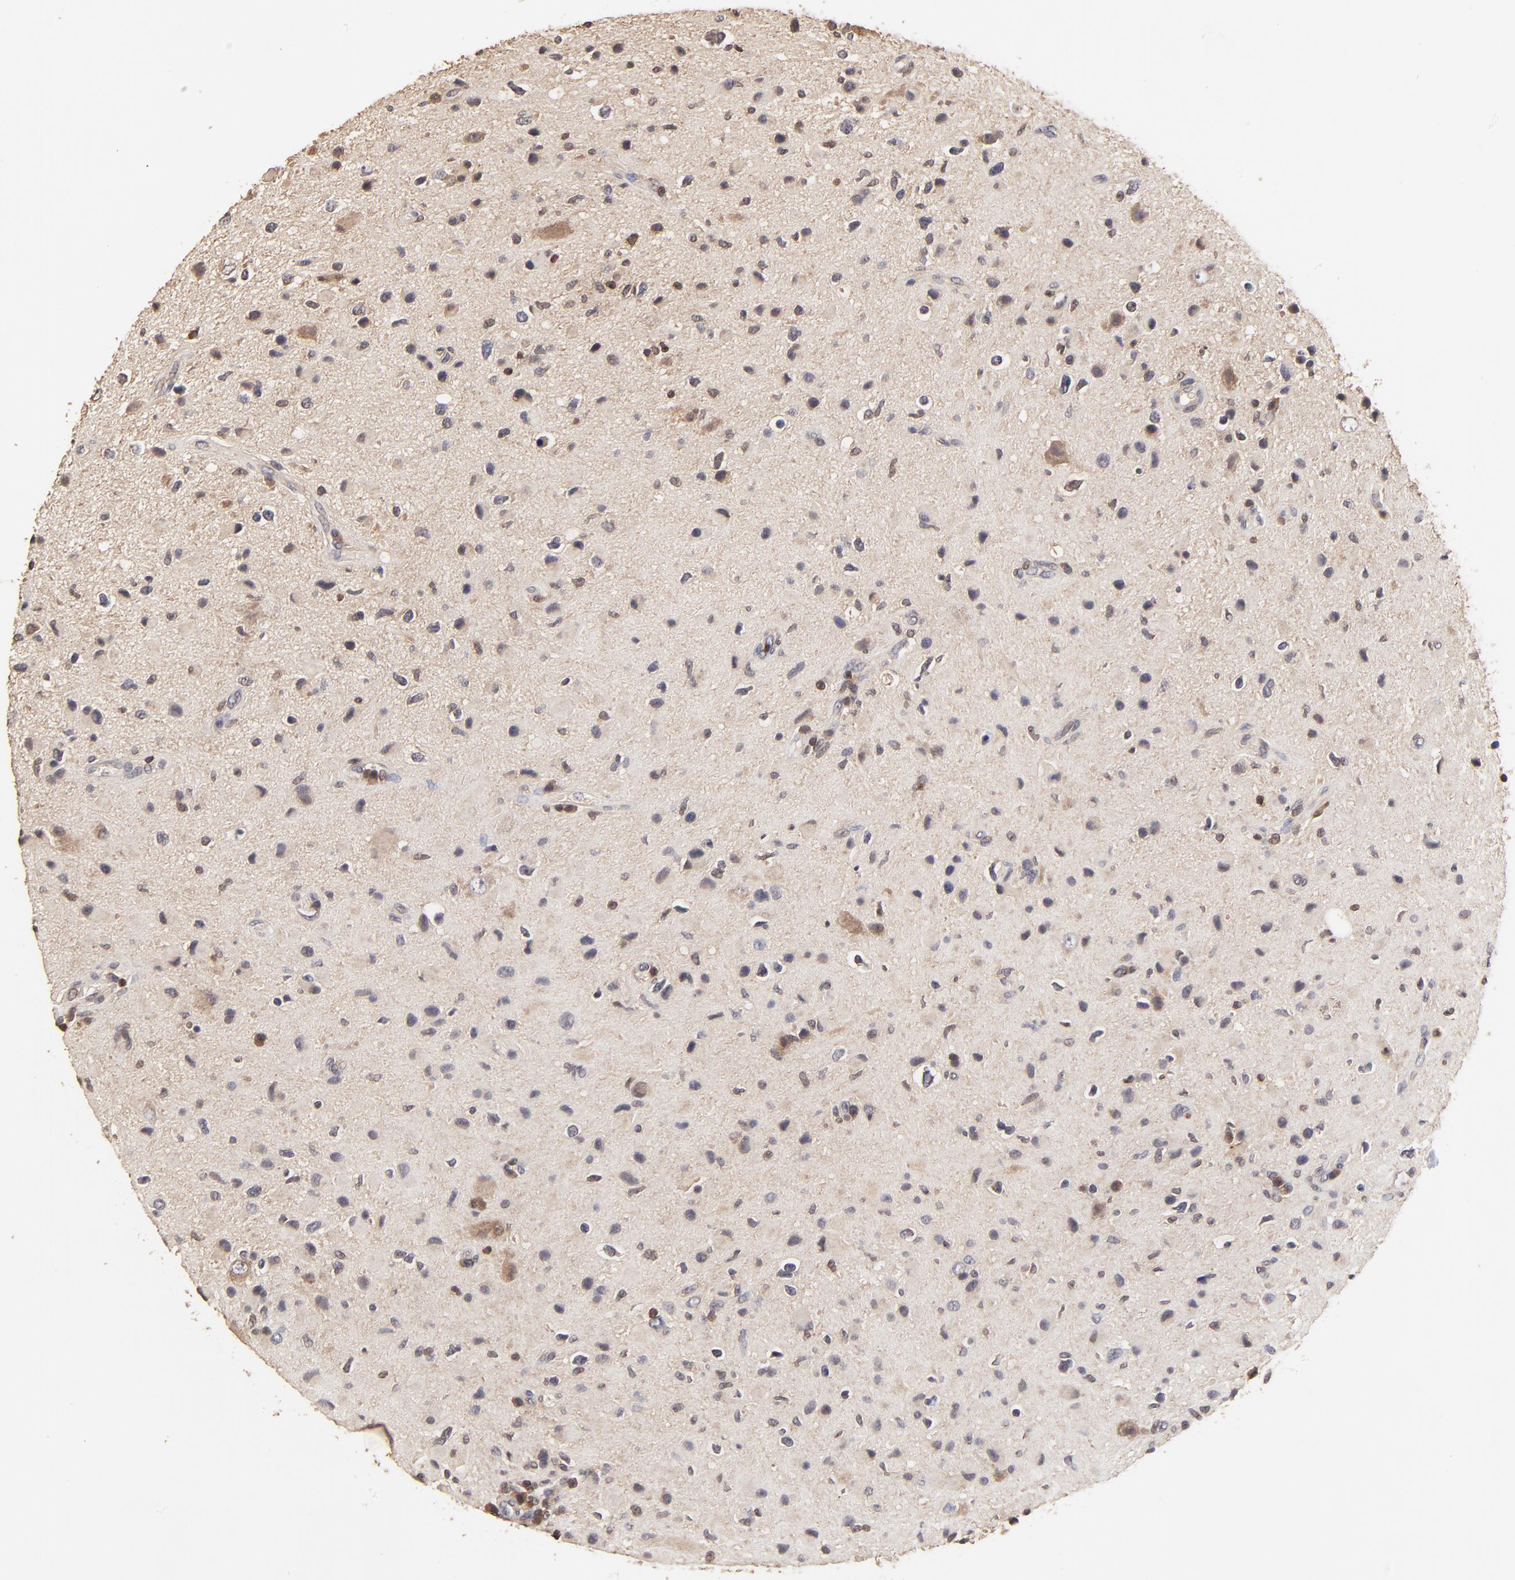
{"staining": {"intensity": "moderate", "quantity": "25%-75%", "location": "cytoplasmic/membranous"}, "tissue": "glioma", "cell_type": "Tumor cells", "image_type": "cancer", "snomed": [{"axis": "morphology", "description": "Glioma, malignant, Low grade"}, {"axis": "topography", "description": "Brain"}], "caption": "Protein analysis of malignant glioma (low-grade) tissue reveals moderate cytoplasmic/membranous positivity in about 25%-75% of tumor cells.", "gene": "STON2", "patient": {"sex": "female", "age": 32}}